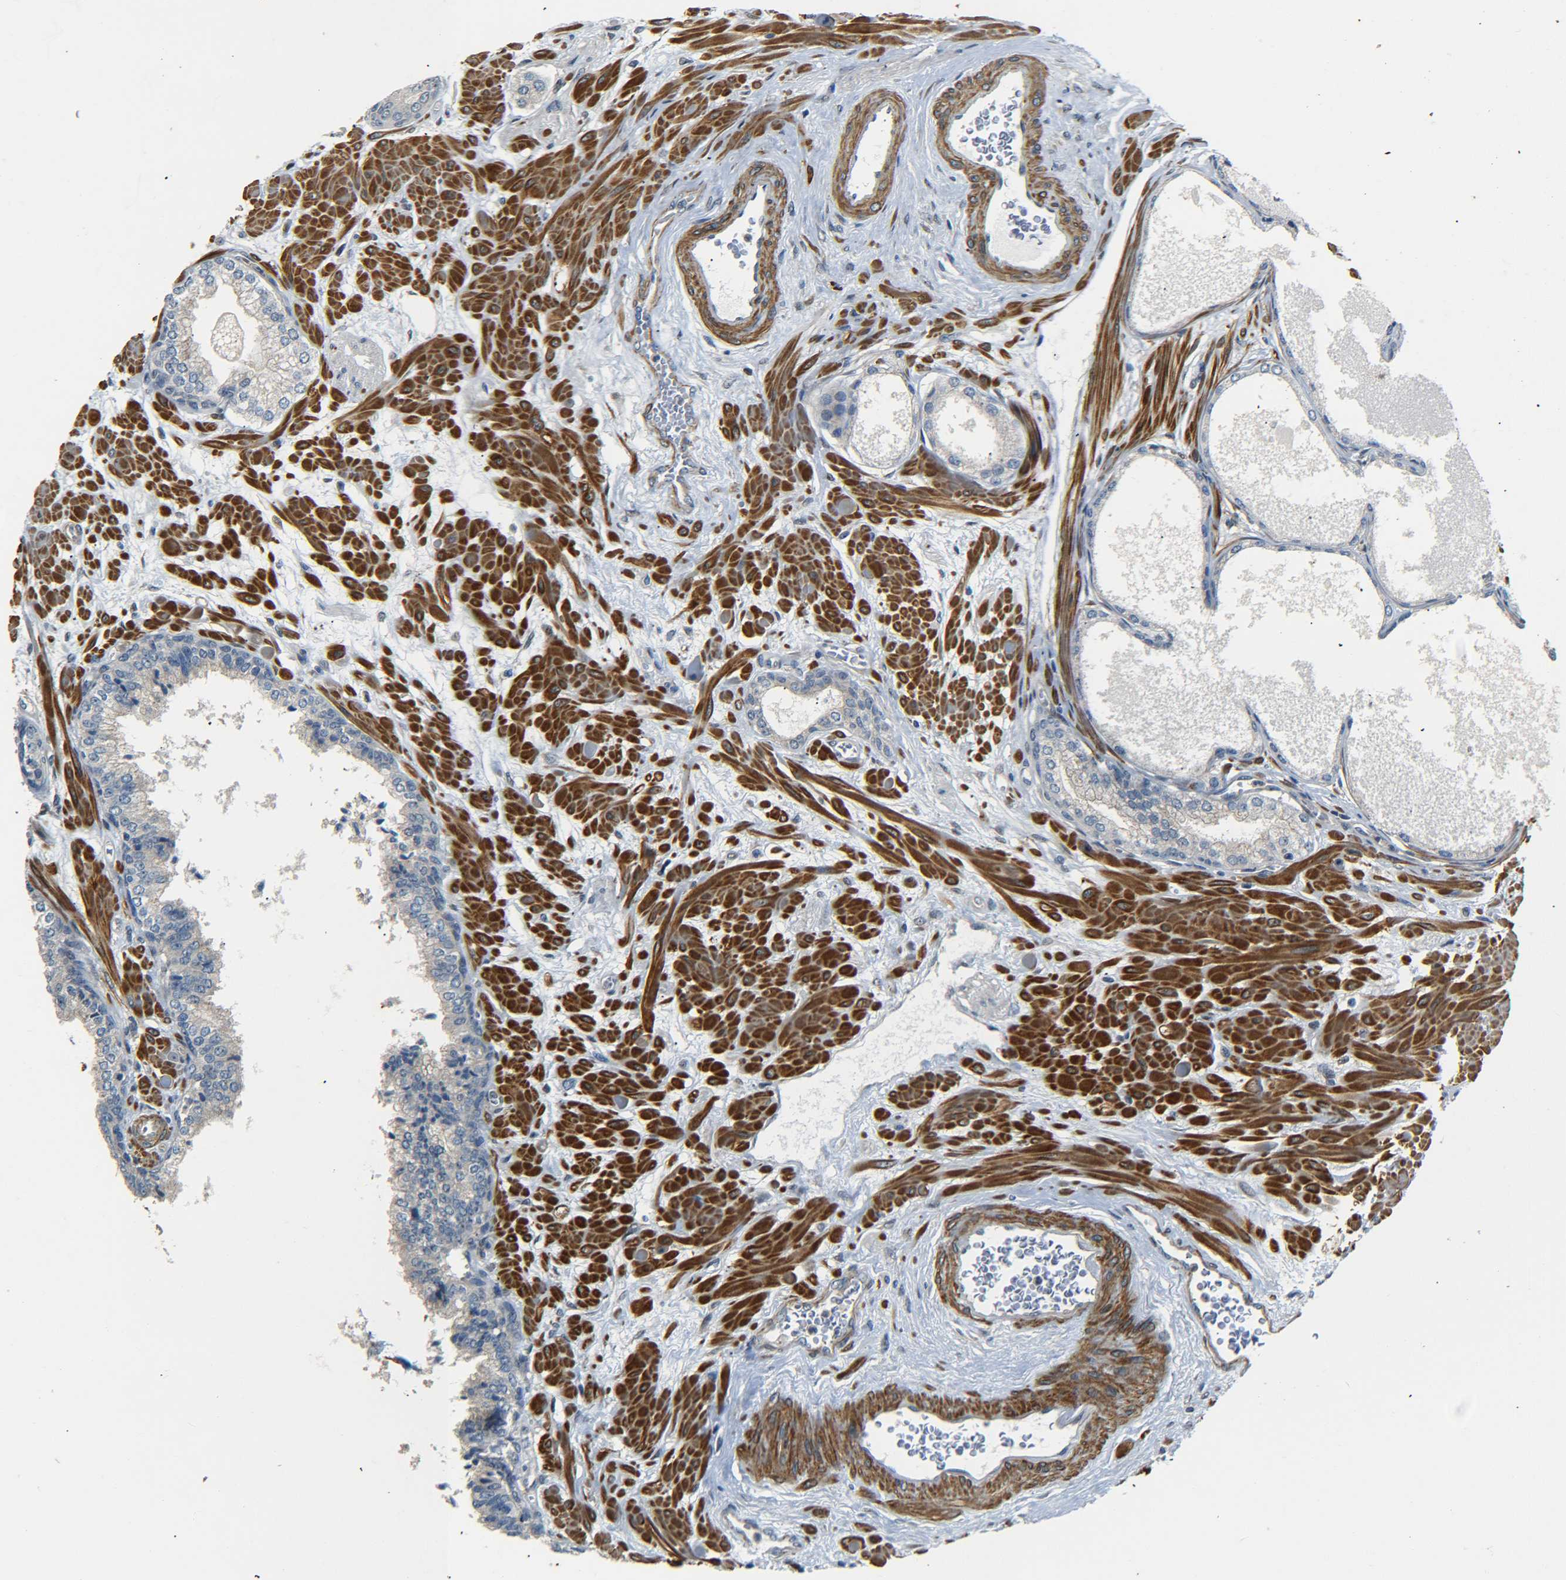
{"staining": {"intensity": "weak", "quantity": "<25%", "location": "cytoplasmic/membranous"}, "tissue": "prostate", "cell_type": "Glandular cells", "image_type": "normal", "snomed": [{"axis": "morphology", "description": "Normal tissue, NOS"}, {"axis": "morphology", "description": "Urothelial carcinoma, Low grade"}, {"axis": "topography", "description": "Urinary bladder"}, {"axis": "topography", "description": "Prostate"}], "caption": "Protein analysis of unremarkable prostate exhibits no significant positivity in glandular cells.", "gene": "MEIS1", "patient": {"sex": "male", "age": 60}}